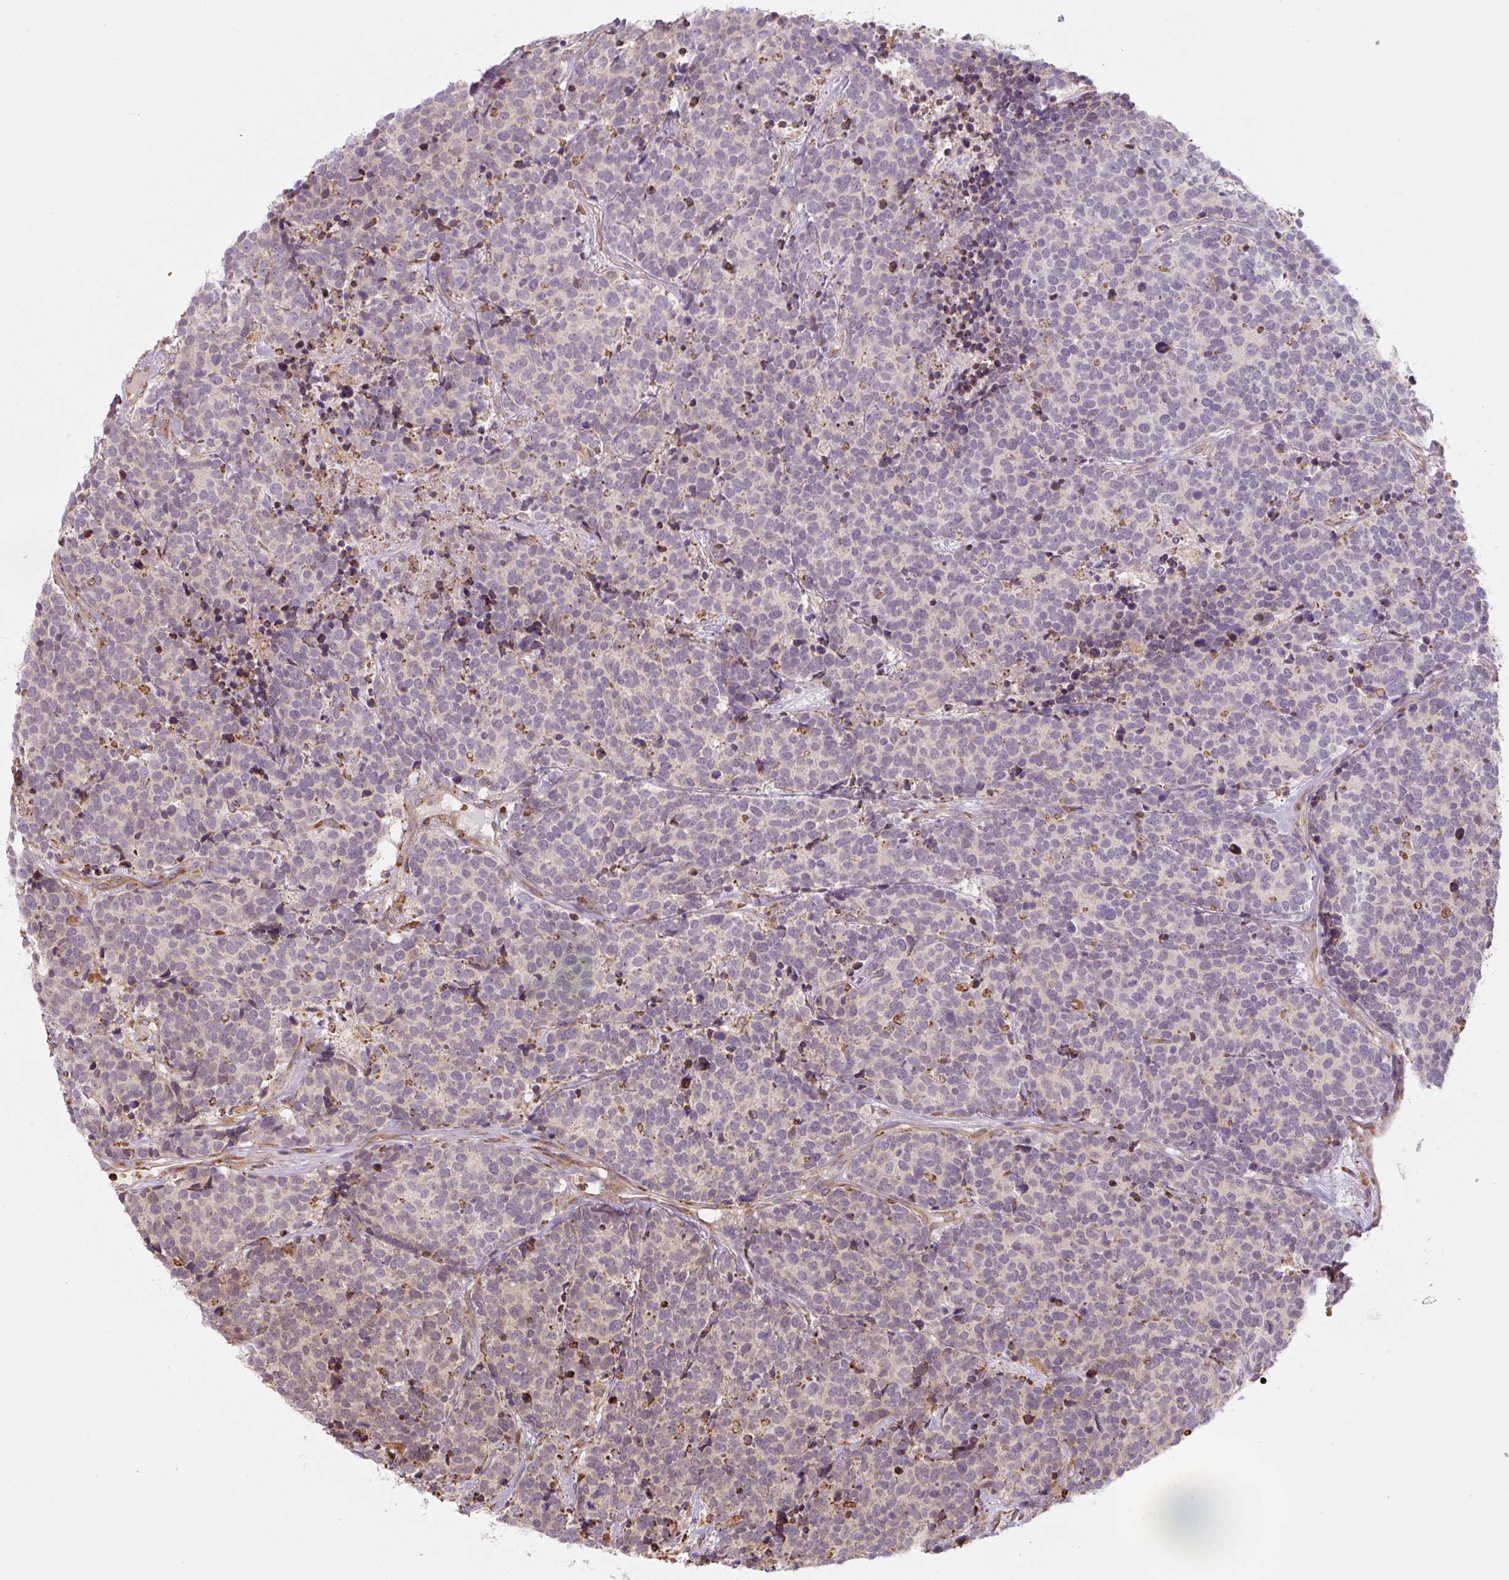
{"staining": {"intensity": "negative", "quantity": "none", "location": "none"}, "tissue": "carcinoid", "cell_type": "Tumor cells", "image_type": "cancer", "snomed": [{"axis": "morphology", "description": "Carcinoid, malignant, NOS"}, {"axis": "topography", "description": "Skin"}], "caption": "This is a image of immunohistochemistry staining of malignant carcinoid, which shows no expression in tumor cells.", "gene": "RASA1", "patient": {"sex": "female", "age": 79}}